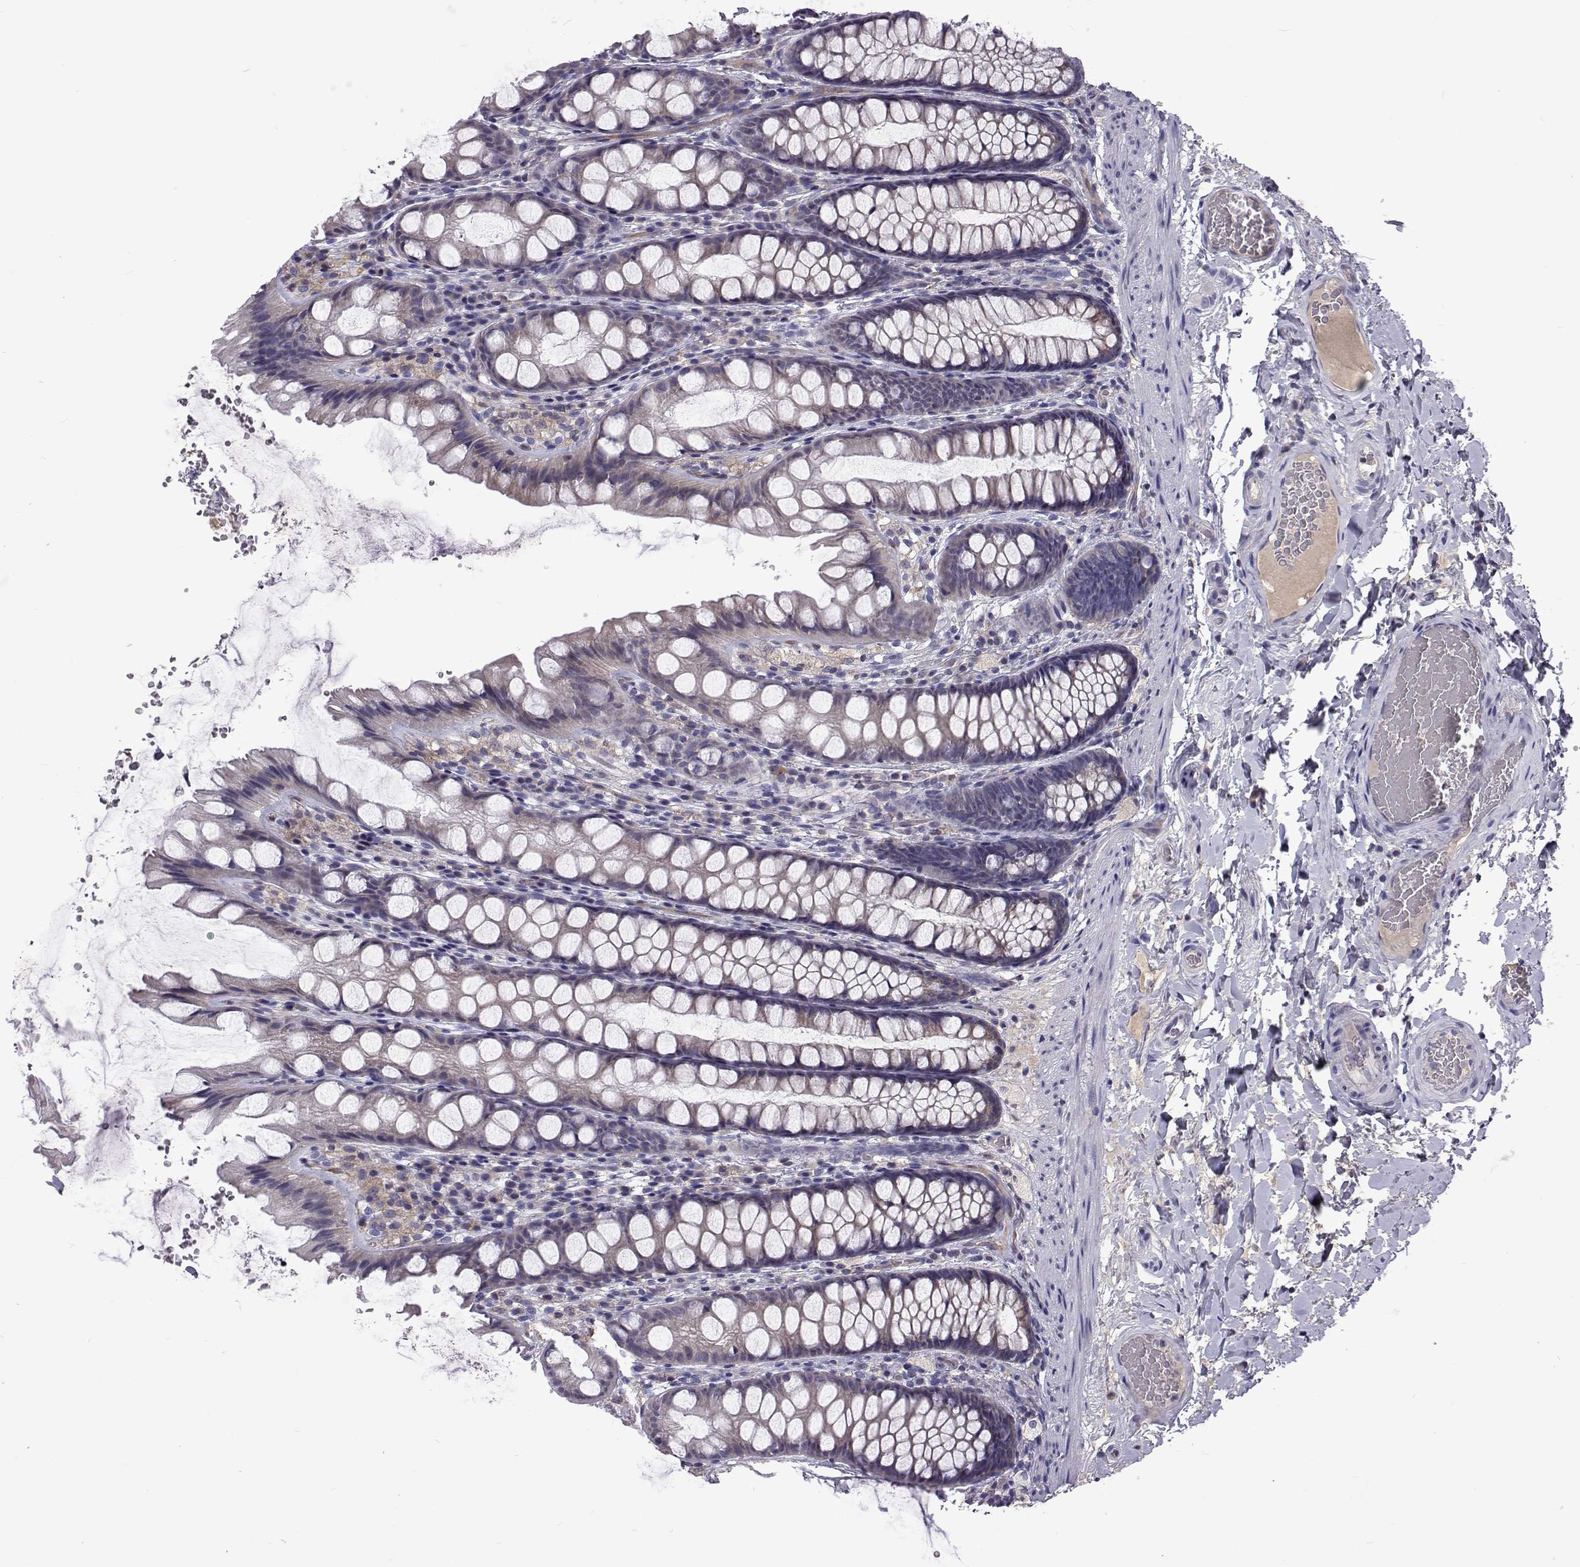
{"staining": {"intensity": "negative", "quantity": "none", "location": "none"}, "tissue": "colon", "cell_type": "Endothelial cells", "image_type": "normal", "snomed": [{"axis": "morphology", "description": "Normal tissue, NOS"}, {"axis": "topography", "description": "Colon"}], "caption": "Endothelial cells show no significant protein staining in benign colon. (DAB (3,3'-diaminobenzidine) immunohistochemistry (IHC) with hematoxylin counter stain).", "gene": "TCF15", "patient": {"sex": "male", "age": 47}}